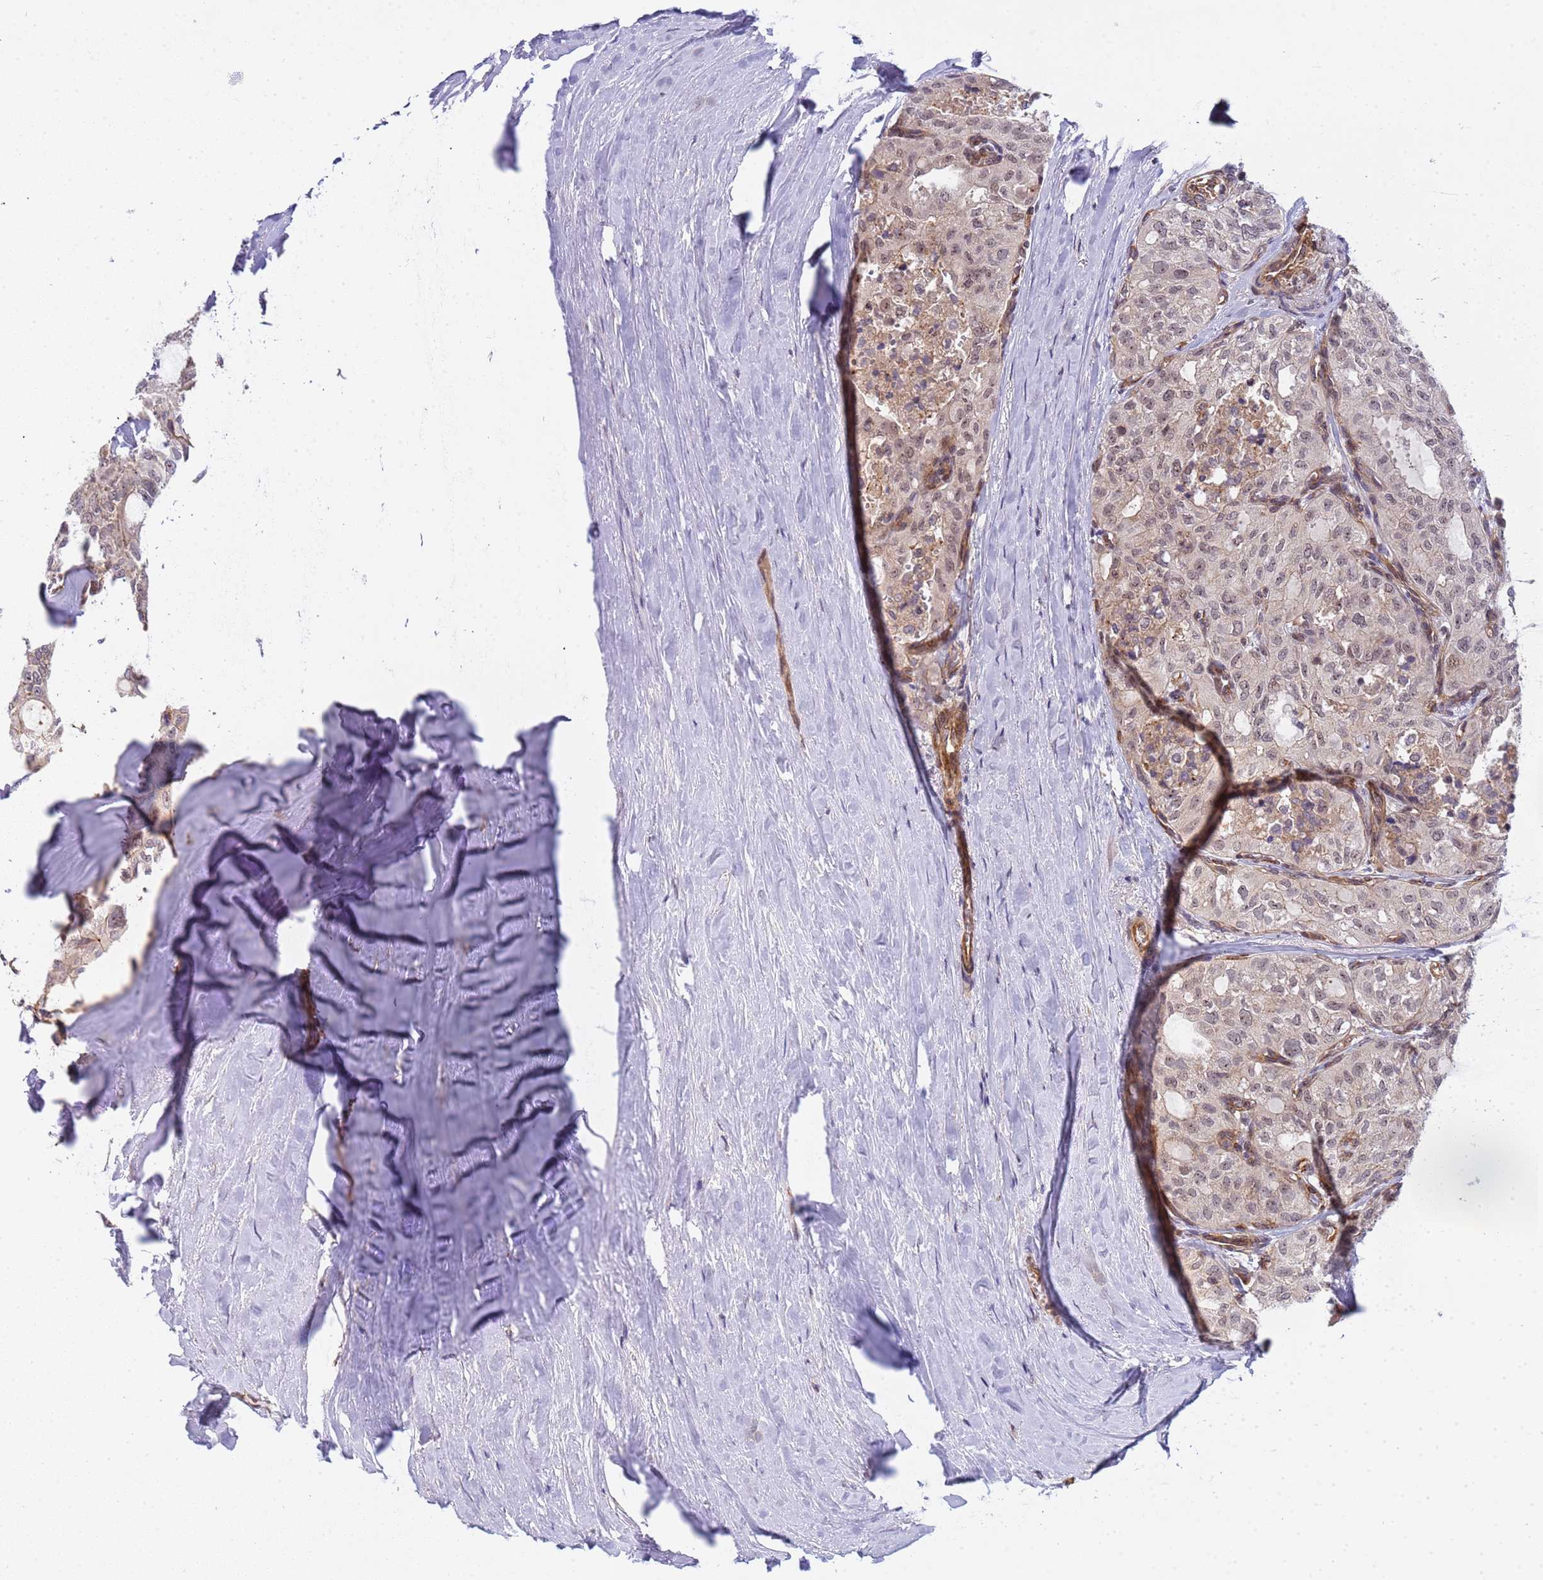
{"staining": {"intensity": "weak", "quantity": "<25%", "location": "nuclear"}, "tissue": "thyroid cancer", "cell_type": "Tumor cells", "image_type": "cancer", "snomed": [{"axis": "morphology", "description": "Follicular adenoma carcinoma, NOS"}, {"axis": "topography", "description": "Thyroid gland"}], "caption": "Tumor cells show no significant staining in thyroid cancer.", "gene": "EMC2", "patient": {"sex": "male", "age": 75}}